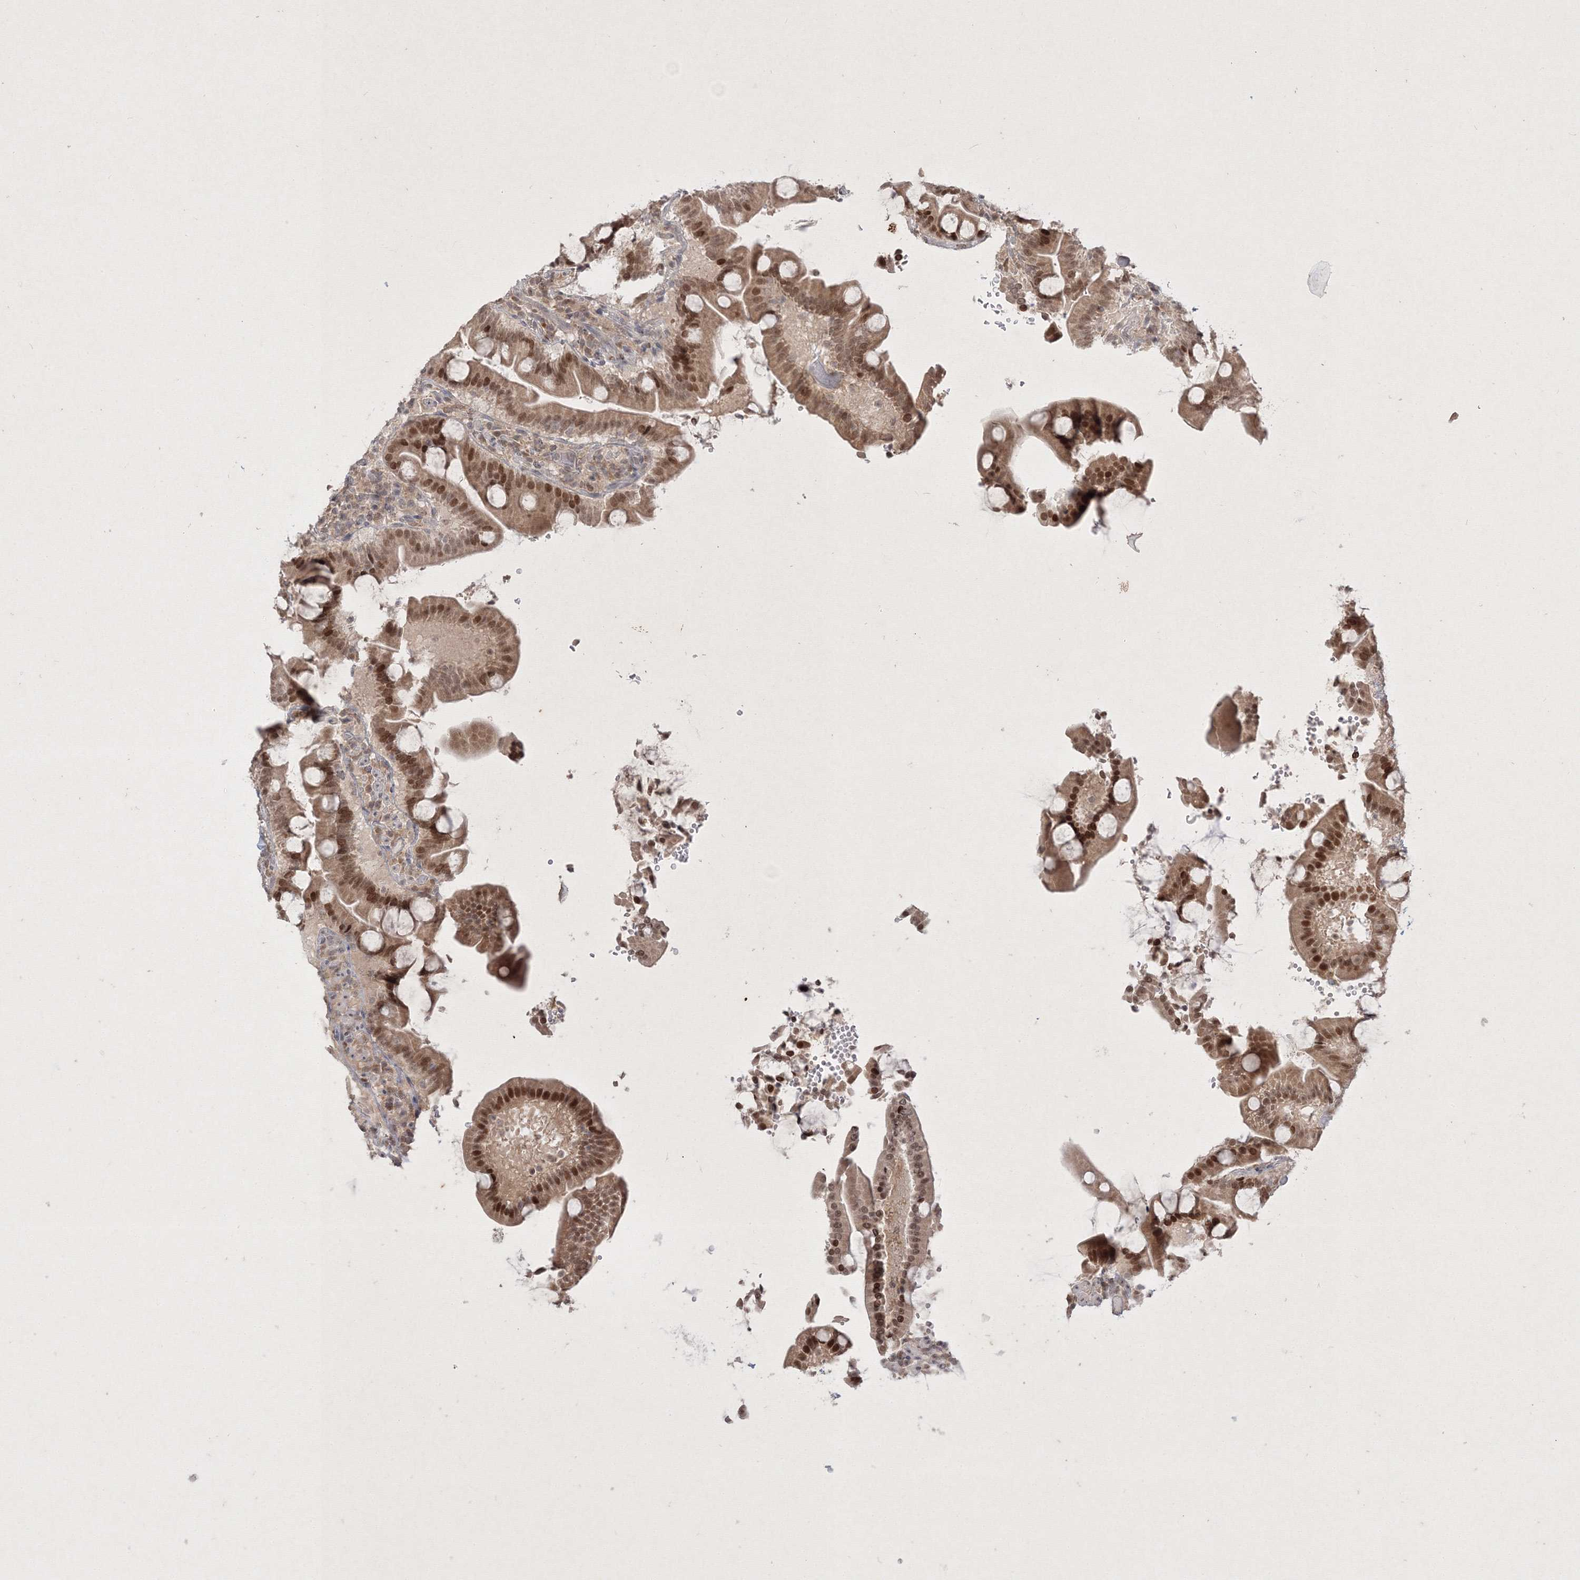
{"staining": {"intensity": "moderate", "quantity": ">75%", "location": "cytoplasmic/membranous,nuclear"}, "tissue": "duodenum", "cell_type": "Glandular cells", "image_type": "normal", "snomed": [{"axis": "morphology", "description": "Normal tissue, NOS"}, {"axis": "topography", "description": "Duodenum"}], "caption": "High-magnification brightfield microscopy of normal duodenum stained with DAB (3,3'-diaminobenzidine) (brown) and counterstained with hematoxylin (blue). glandular cells exhibit moderate cytoplasmic/membranous,nuclear positivity is appreciated in approximately>75% of cells.", "gene": "TAB1", "patient": {"sex": "male", "age": 55}}